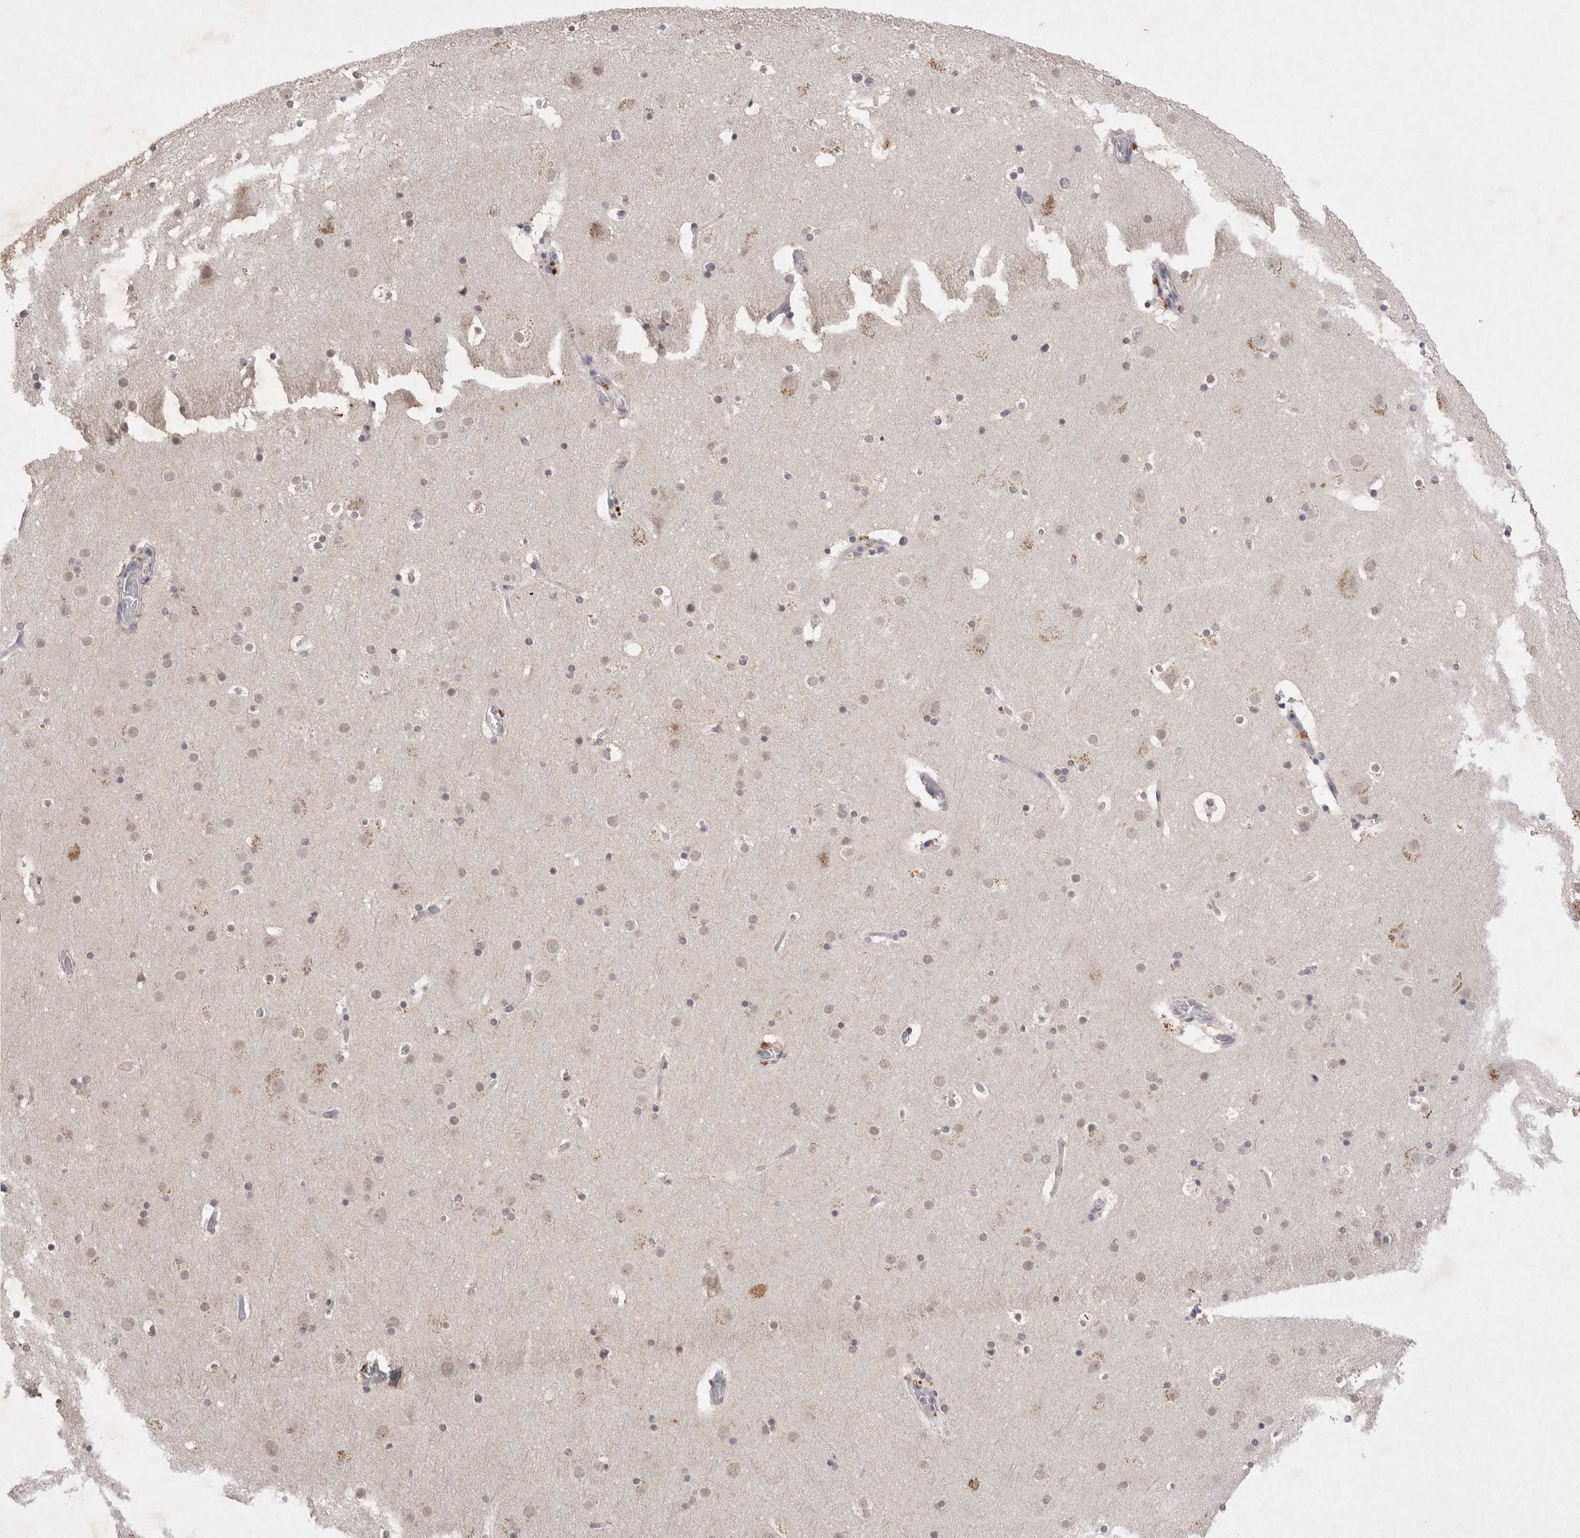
{"staining": {"intensity": "negative", "quantity": "none", "location": "none"}, "tissue": "cerebral cortex", "cell_type": "Endothelial cells", "image_type": "normal", "snomed": [{"axis": "morphology", "description": "Normal tissue, NOS"}, {"axis": "topography", "description": "Cerebral cortex"}], "caption": "Immunohistochemistry photomicrograph of unremarkable human cerebral cortex stained for a protein (brown), which exhibits no positivity in endothelial cells. The staining was performed using DAB (3,3'-diaminobenzidine) to visualize the protein expression in brown, while the nuclei were stained in blue with hematoxylin (Magnification: 20x).", "gene": "LYVE1", "patient": {"sex": "male", "age": 57}}